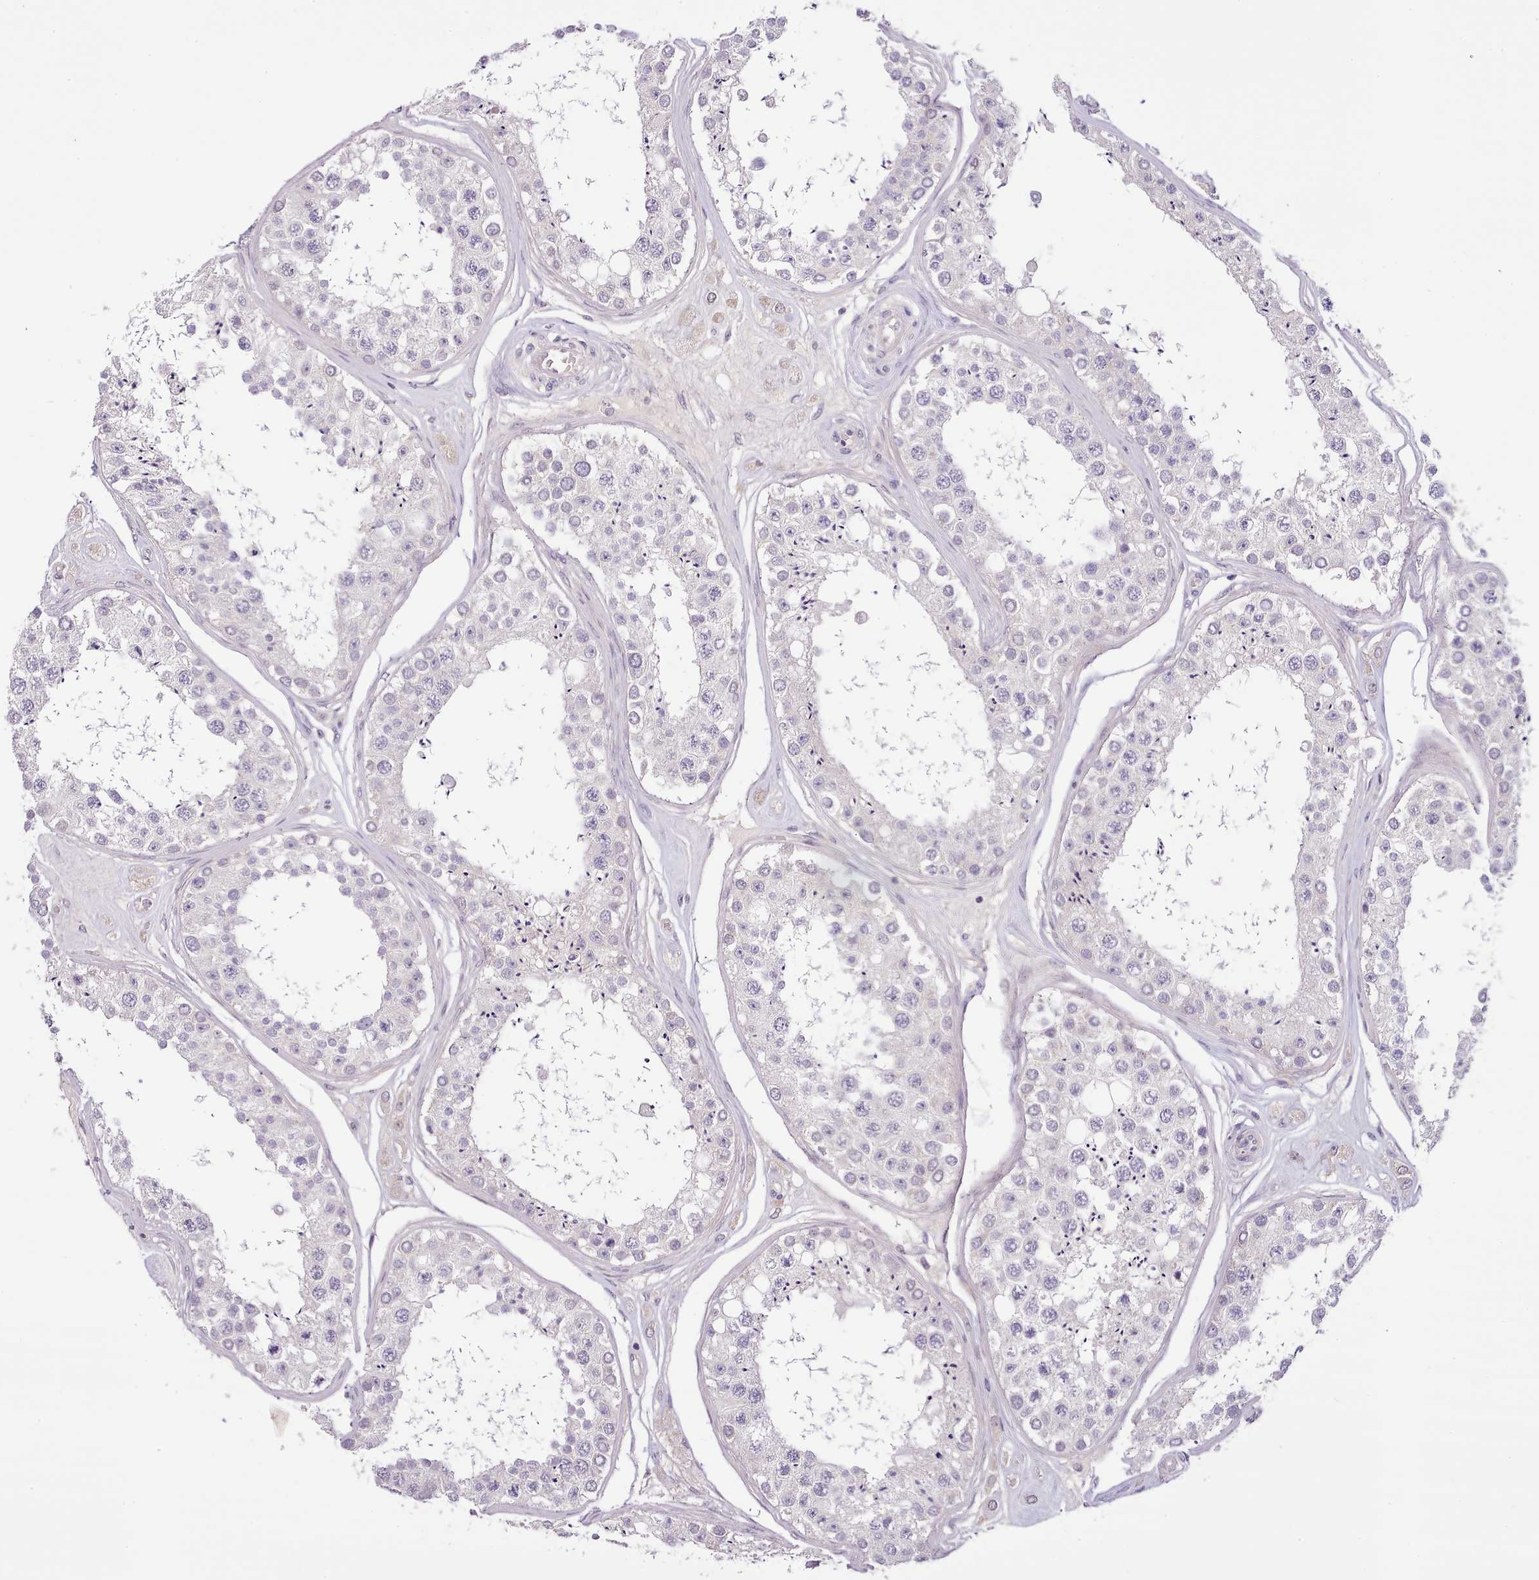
{"staining": {"intensity": "negative", "quantity": "none", "location": "none"}, "tissue": "testis", "cell_type": "Cells in seminiferous ducts", "image_type": "normal", "snomed": [{"axis": "morphology", "description": "Normal tissue, NOS"}, {"axis": "topography", "description": "Testis"}], "caption": "This histopathology image is of benign testis stained with immunohistochemistry to label a protein in brown with the nuclei are counter-stained blue. There is no expression in cells in seminiferous ducts.", "gene": "ZNF658", "patient": {"sex": "male", "age": 25}}